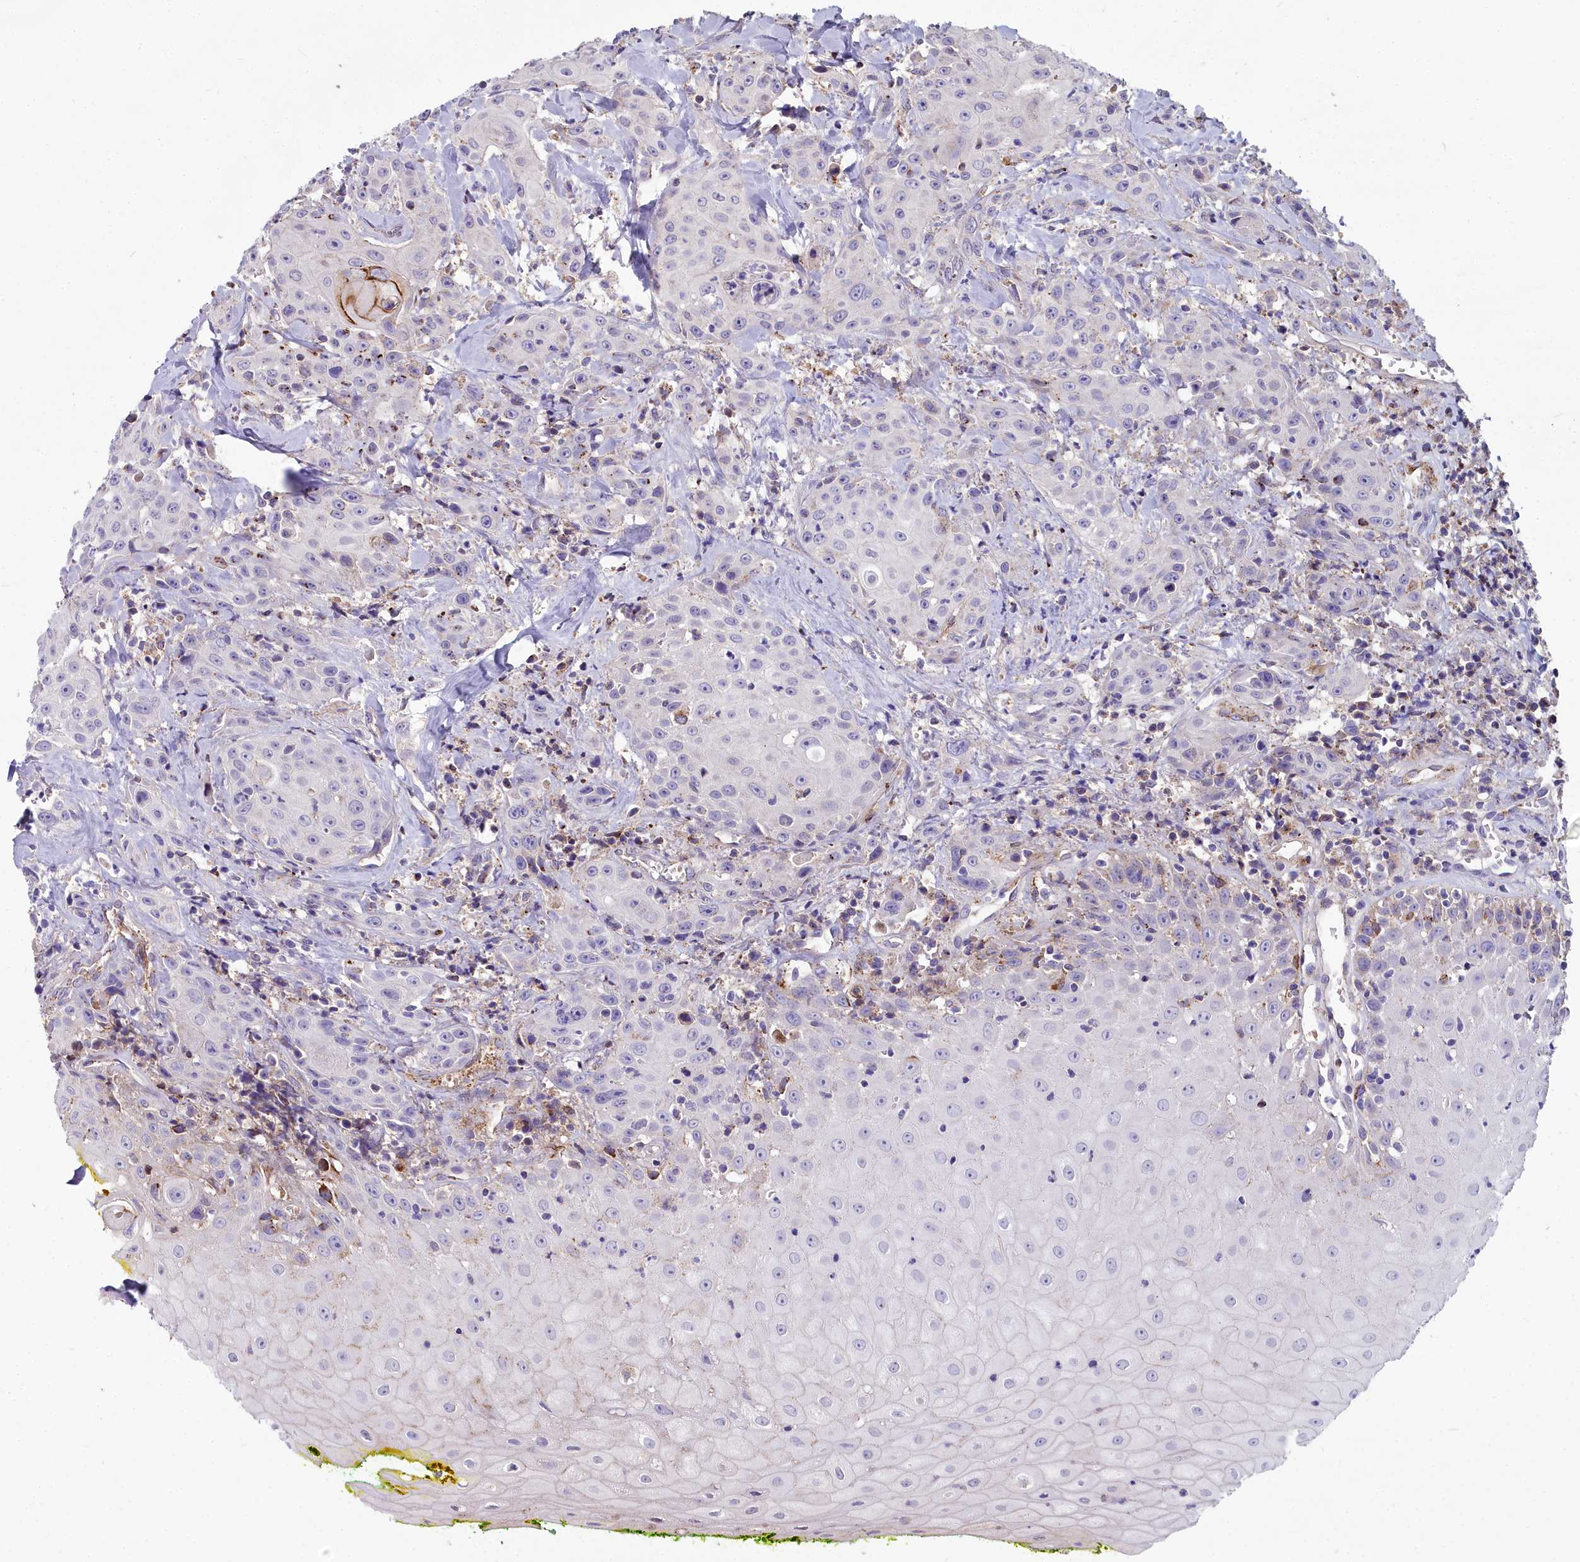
{"staining": {"intensity": "negative", "quantity": "none", "location": "none"}, "tissue": "head and neck cancer", "cell_type": "Tumor cells", "image_type": "cancer", "snomed": [{"axis": "morphology", "description": "Squamous cell carcinoma, NOS"}, {"axis": "topography", "description": "Oral tissue"}, {"axis": "topography", "description": "Head-Neck"}], "caption": "Head and neck squamous cell carcinoma stained for a protein using immunohistochemistry (IHC) exhibits no expression tumor cells.", "gene": "FRMPD1", "patient": {"sex": "female", "age": 82}}